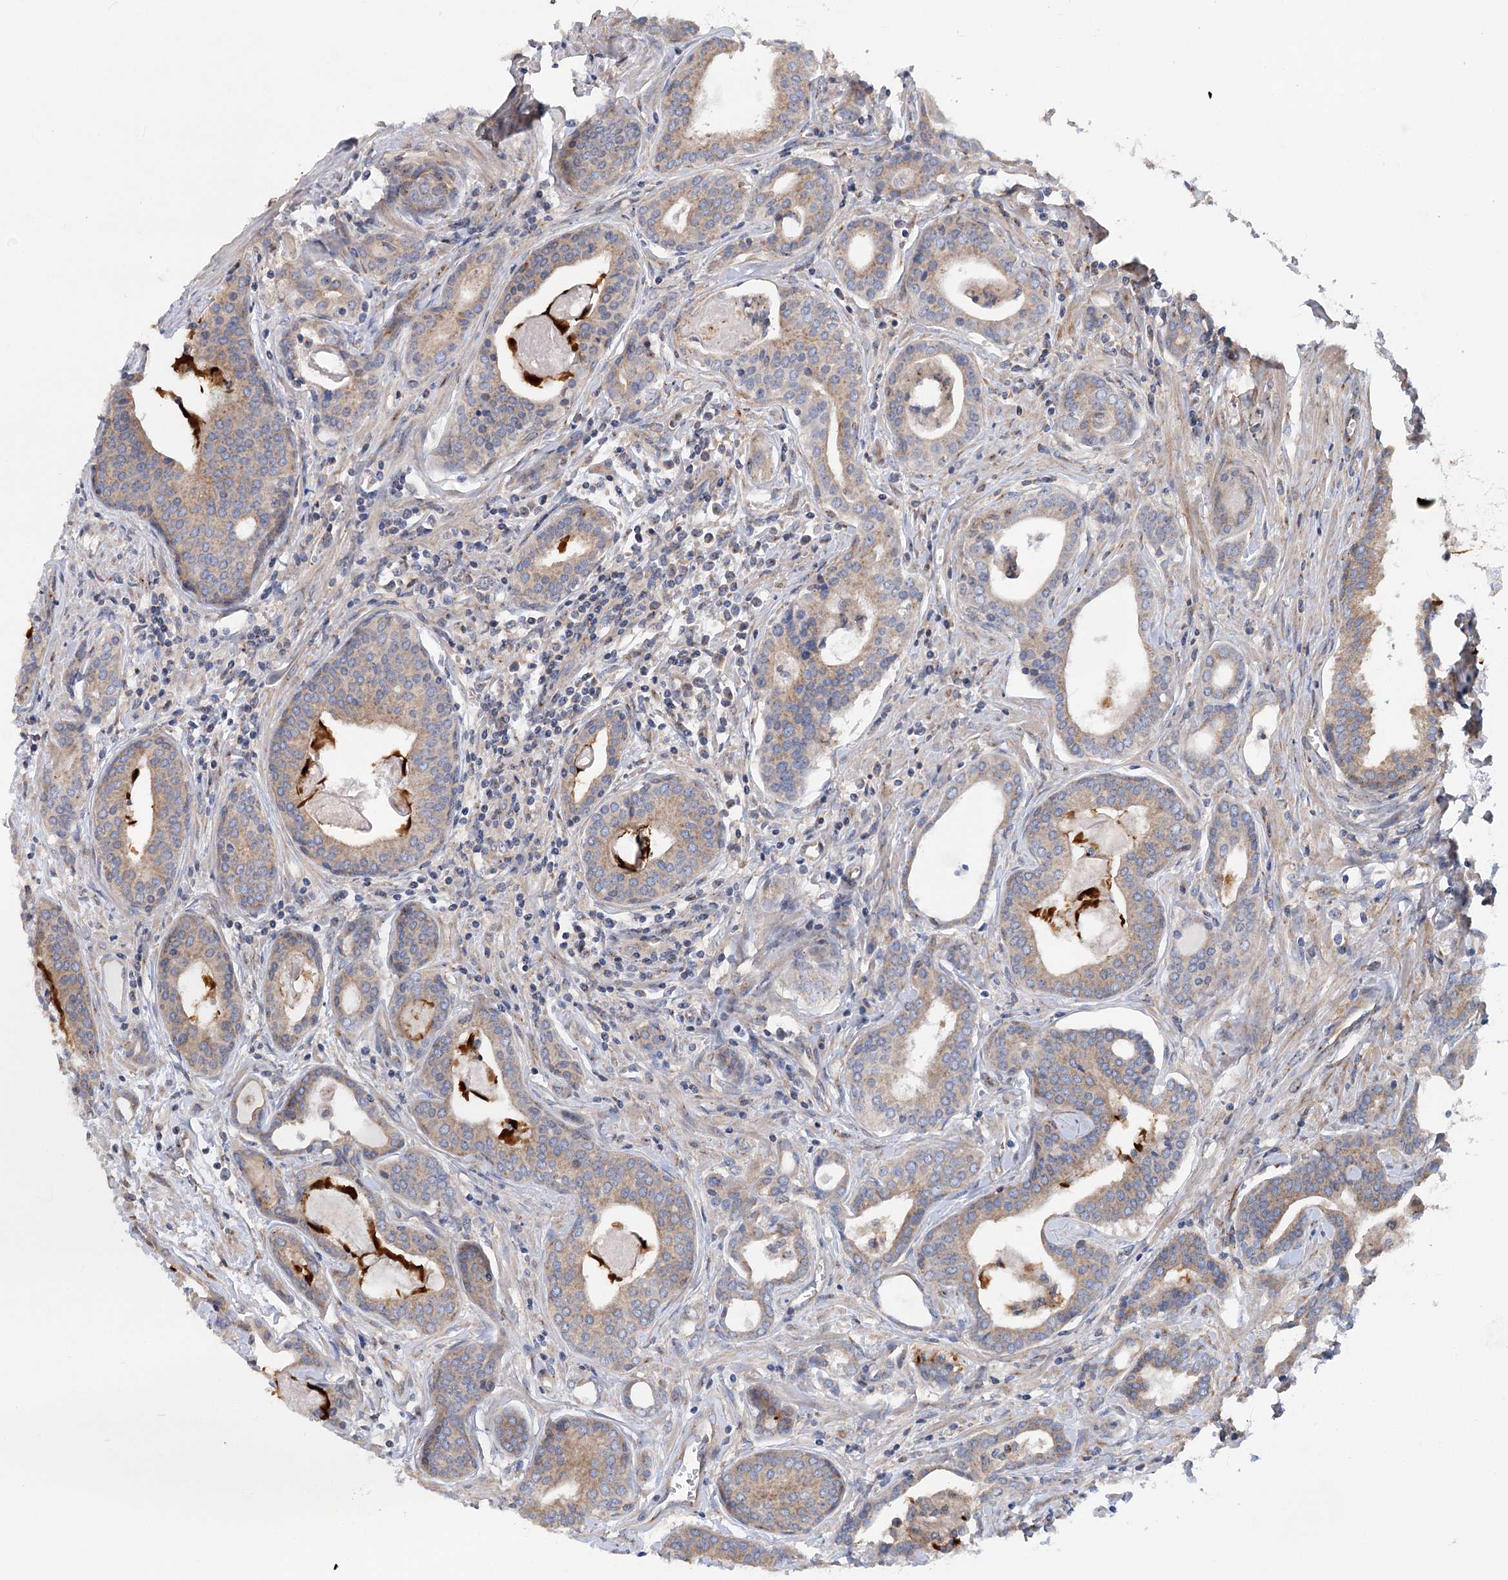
{"staining": {"intensity": "moderate", "quantity": ">75%", "location": "cytoplasmic/membranous"}, "tissue": "prostate cancer", "cell_type": "Tumor cells", "image_type": "cancer", "snomed": [{"axis": "morphology", "description": "Adenocarcinoma, High grade"}, {"axis": "topography", "description": "Prostate"}], "caption": "High-power microscopy captured an immunohistochemistry image of prostate adenocarcinoma (high-grade), revealing moderate cytoplasmic/membranous staining in about >75% of tumor cells.", "gene": "SCN11A", "patient": {"sex": "male", "age": 68}}